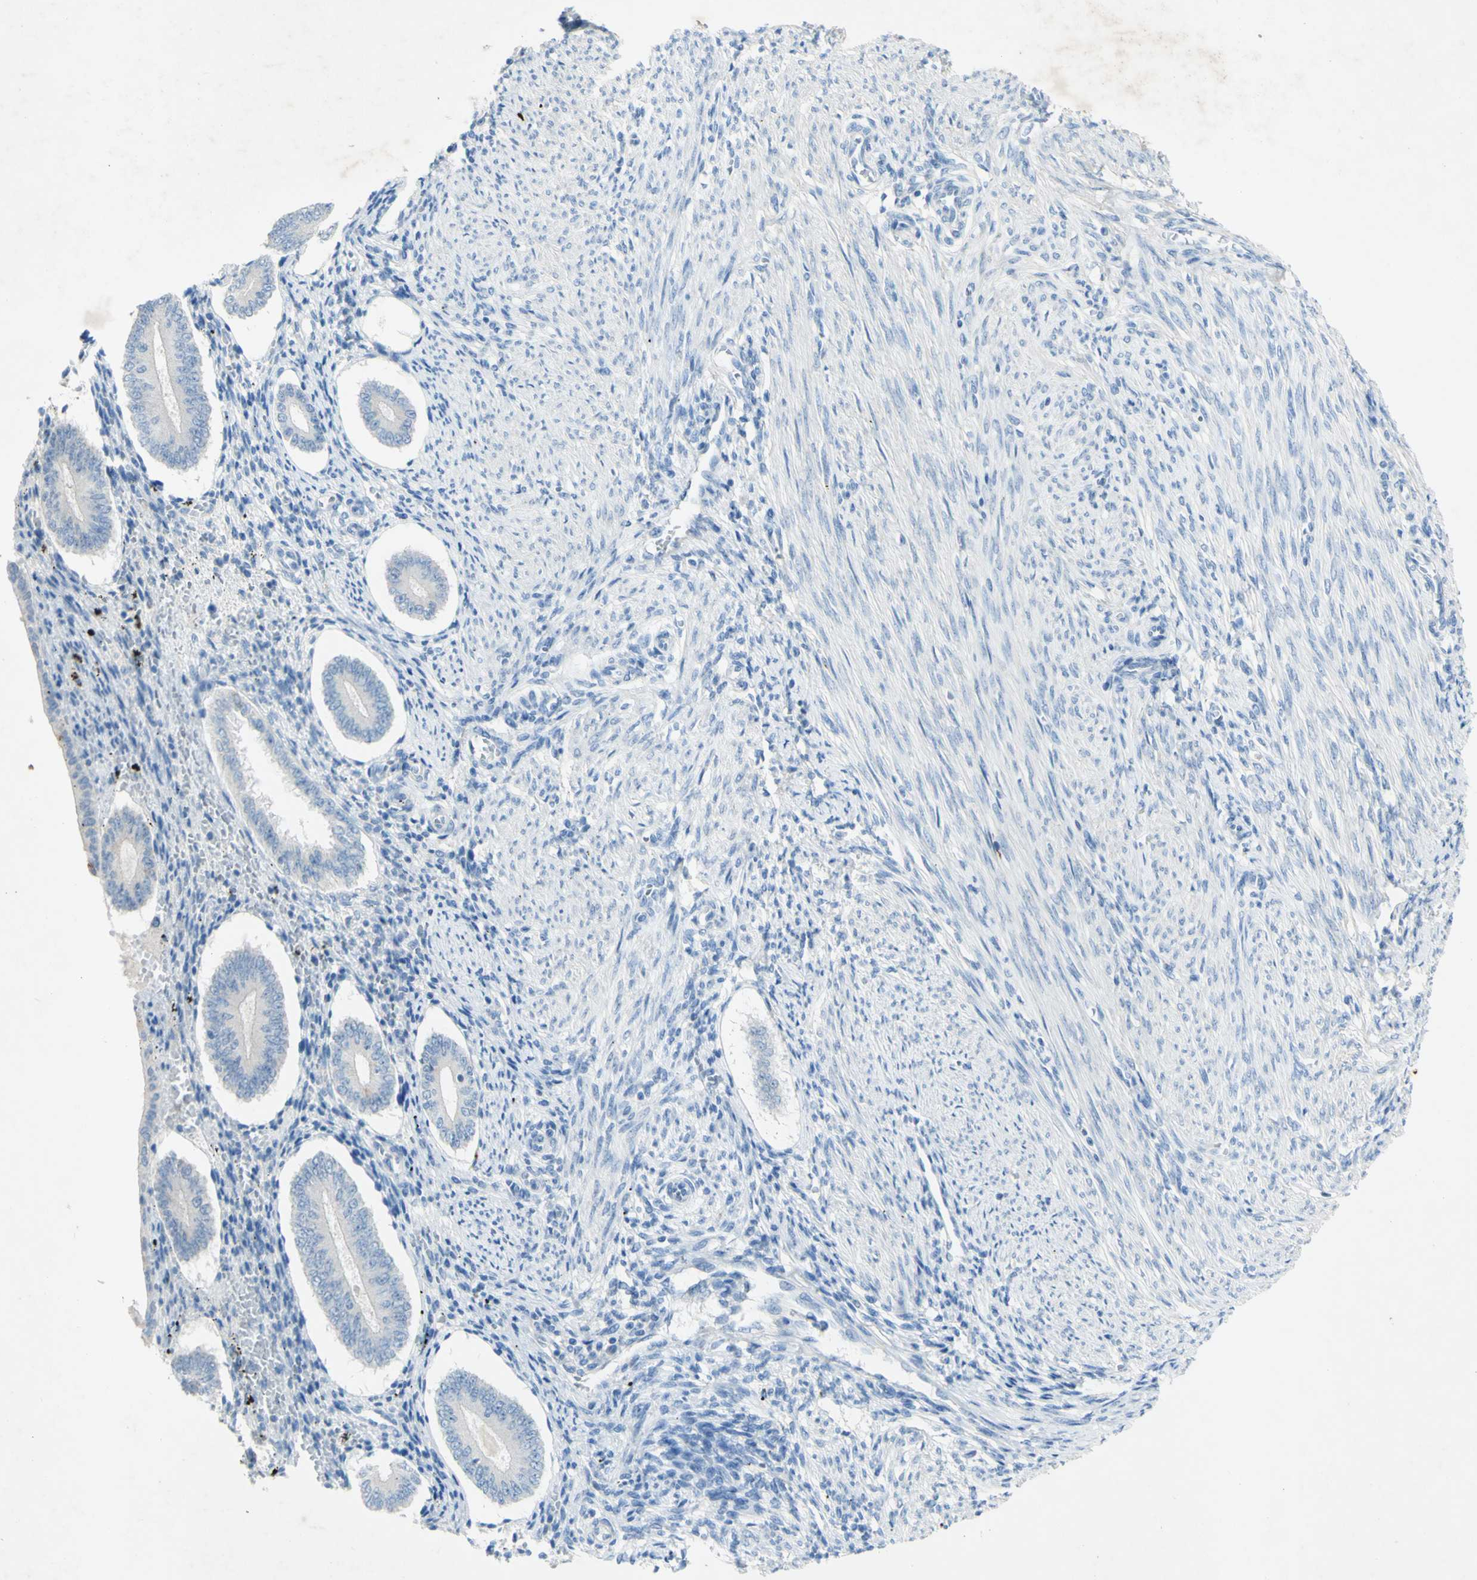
{"staining": {"intensity": "negative", "quantity": "none", "location": "none"}, "tissue": "endometrium", "cell_type": "Cells in endometrial stroma", "image_type": "normal", "snomed": [{"axis": "morphology", "description": "Normal tissue, NOS"}, {"axis": "topography", "description": "Endometrium"}], "caption": "Micrograph shows no protein staining in cells in endometrial stroma of benign endometrium.", "gene": "GDF15", "patient": {"sex": "female", "age": 42}}